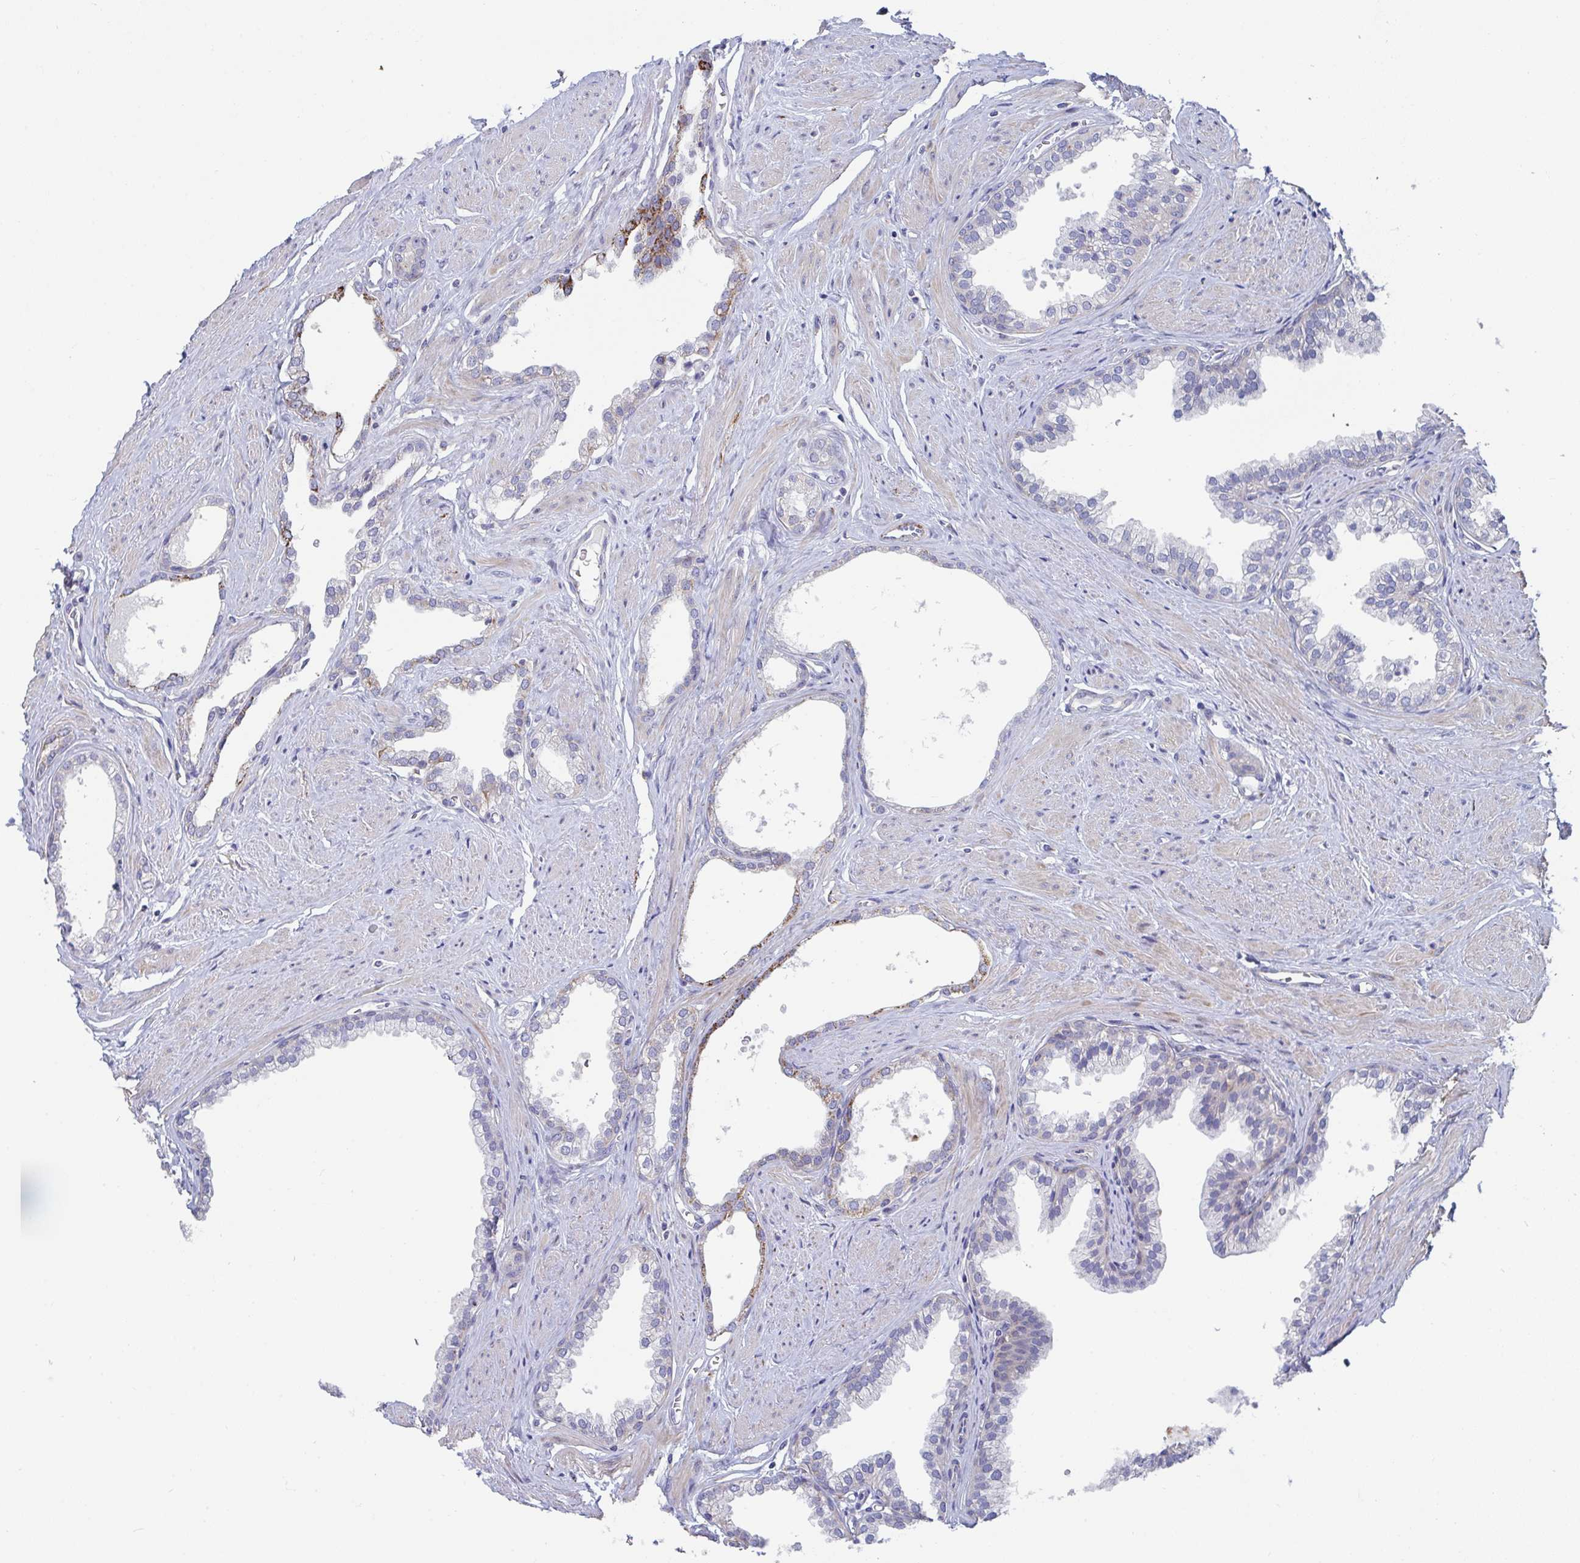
{"staining": {"intensity": "strong", "quantity": "<25%", "location": "cytoplasmic/membranous"}, "tissue": "prostate", "cell_type": "Glandular cells", "image_type": "normal", "snomed": [{"axis": "morphology", "description": "Normal tissue, NOS"}, {"axis": "topography", "description": "Prostate"}, {"axis": "topography", "description": "Peripheral nerve tissue"}], "caption": "This is a histology image of immunohistochemistry staining of benign prostate, which shows strong staining in the cytoplasmic/membranous of glandular cells.", "gene": "FAM156A", "patient": {"sex": "male", "age": 55}}